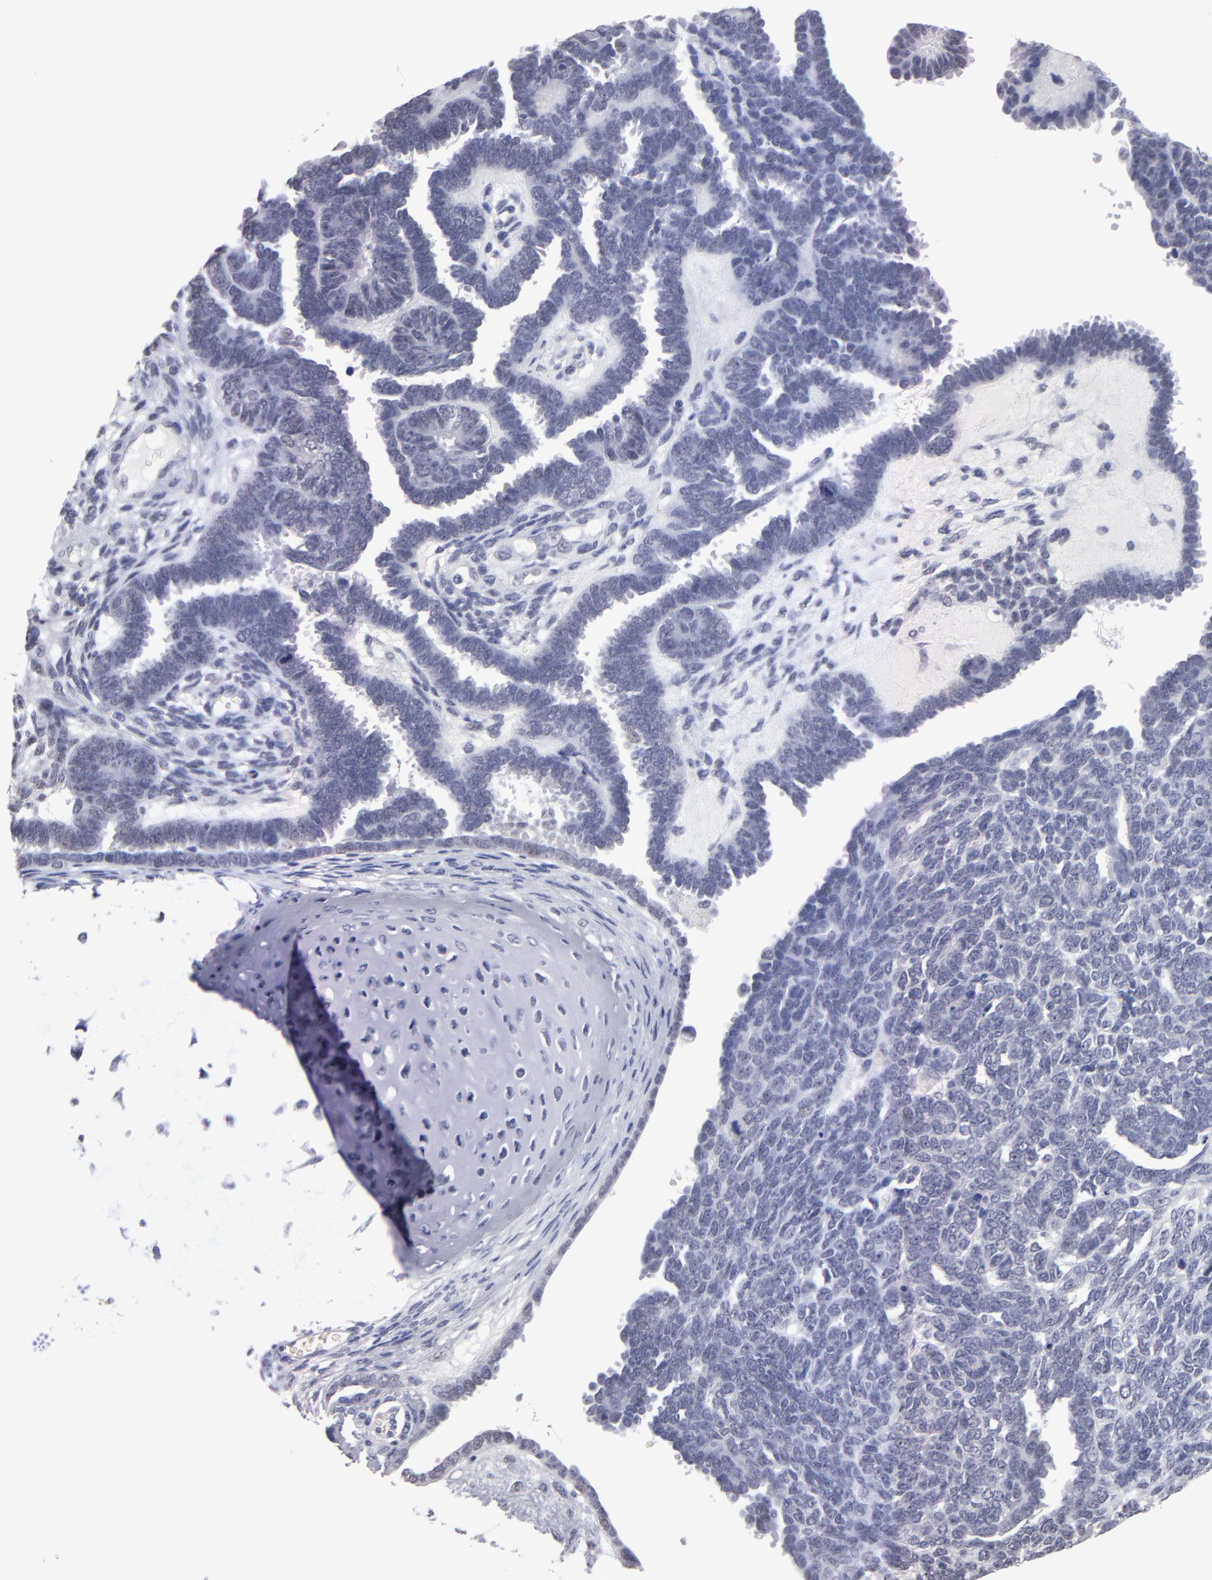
{"staining": {"intensity": "weak", "quantity": "25%-75%", "location": "nuclear"}, "tissue": "endometrial cancer", "cell_type": "Tumor cells", "image_type": "cancer", "snomed": [{"axis": "morphology", "description": "Neoplasm, malignant, NOS"}, {"axis": "topography", "description": "Endometrium"}], "caption": "Neoplasm (malignant) (endometrial) stained with DAB IHC displays low levels of weak nuclear staining in approximately 25%-75% of tumor cells.", "gene": "TEX11", "patient": {"sex": "female", "age": 74}}